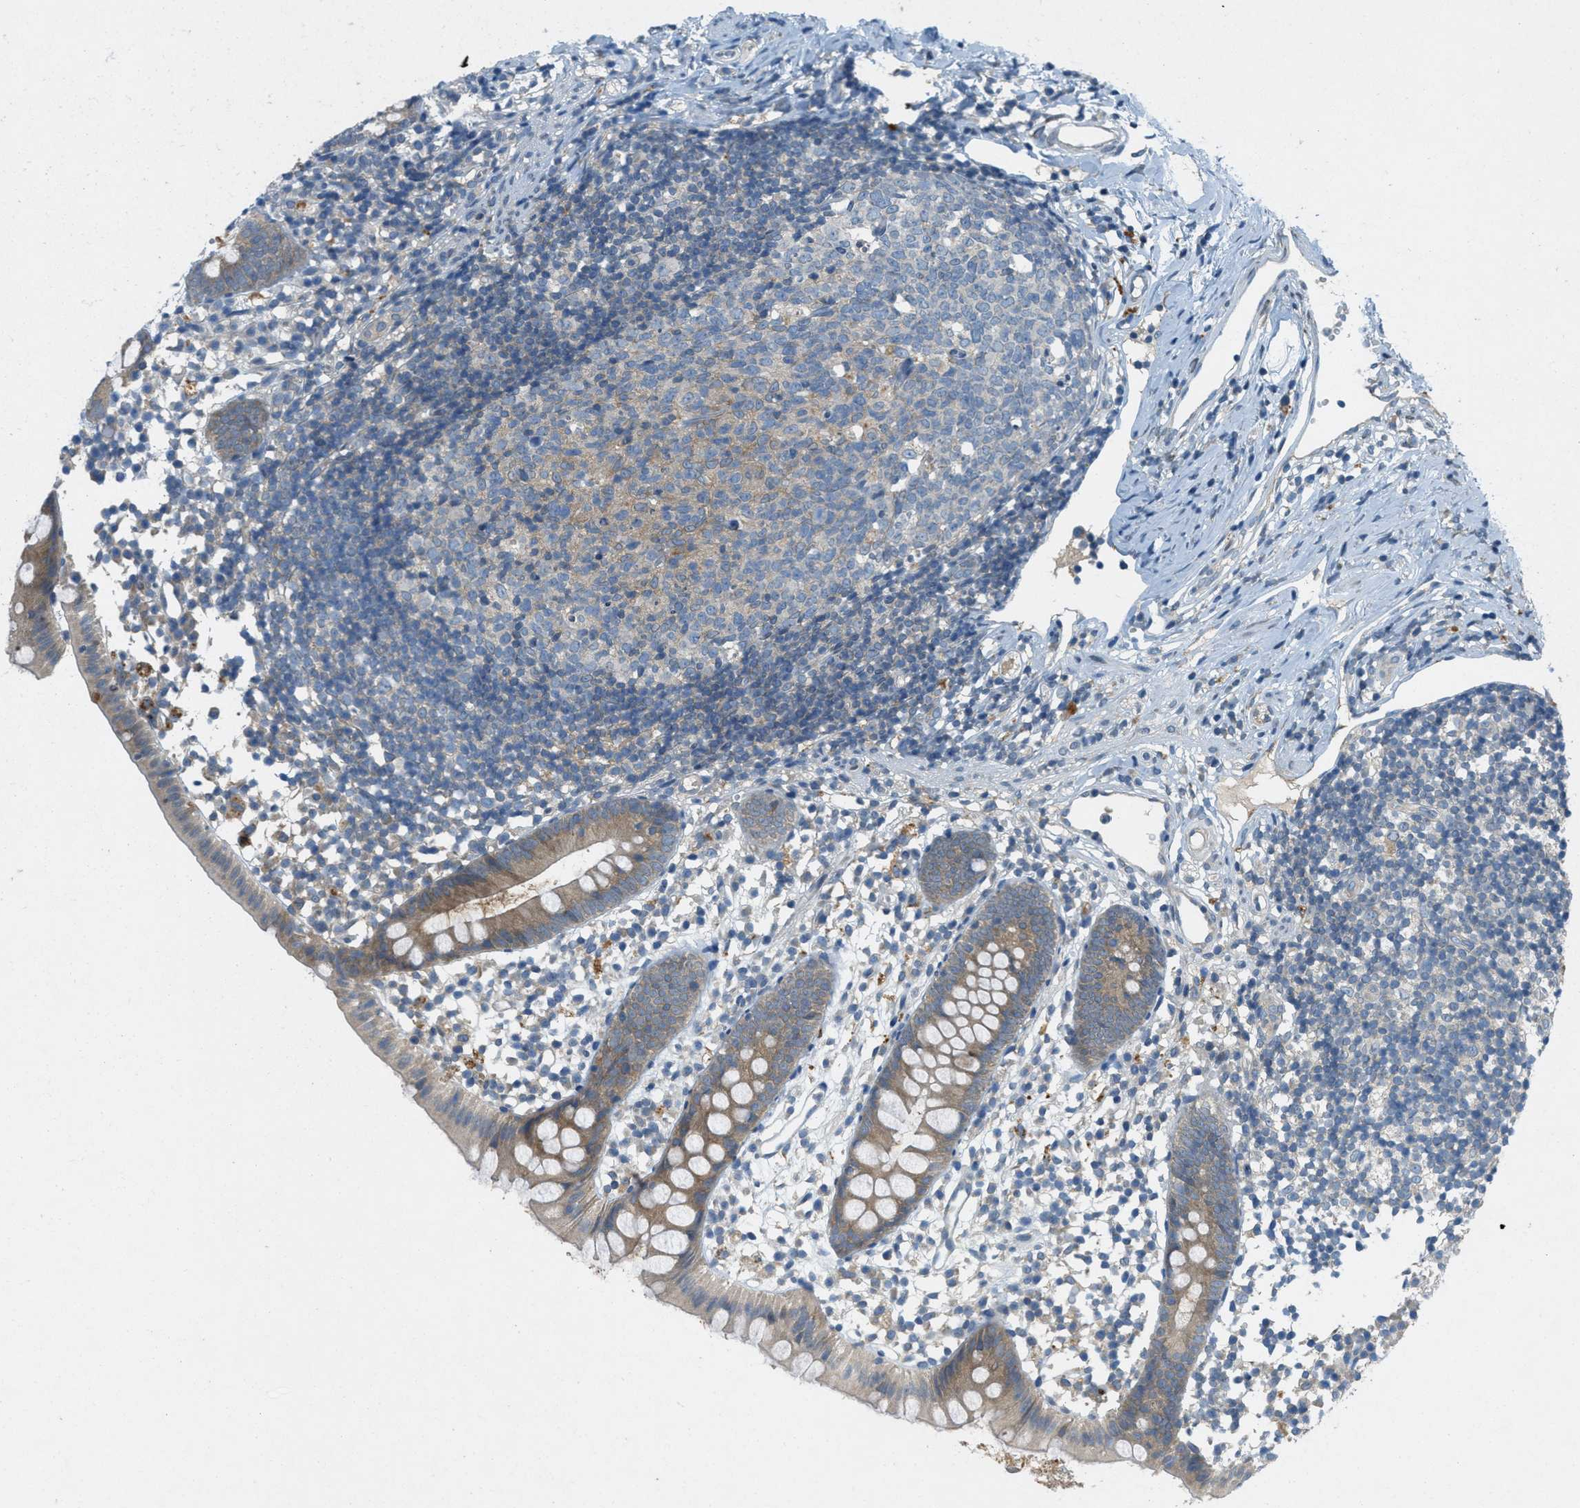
{"staining": {"intensity": "moderate", "quantity": "25%-75%", "location": "cytoplasmic/membranous"}, "tissue": "appendix", "cell_type": "Glandular cells", "image_type": "normal", "snomed": [{"axis": "morphology", "description": "Normal tissue, NOS"}, {"axis": "topography", "description": "Appendix"}], "caption": "Immunohistochemistry (IHC) photomicrograph of normal appendix: appendix stained using immunohistochemistry (IHC) exhibits medium levels of moderate protein expression localized specifically in the cytoplasmic/membranous of glandular cells, appearing as a cytoplasmic/membranous brown color.", "gene": "SIGMAR1", "patient": {"sex": "female", "age": 20}}